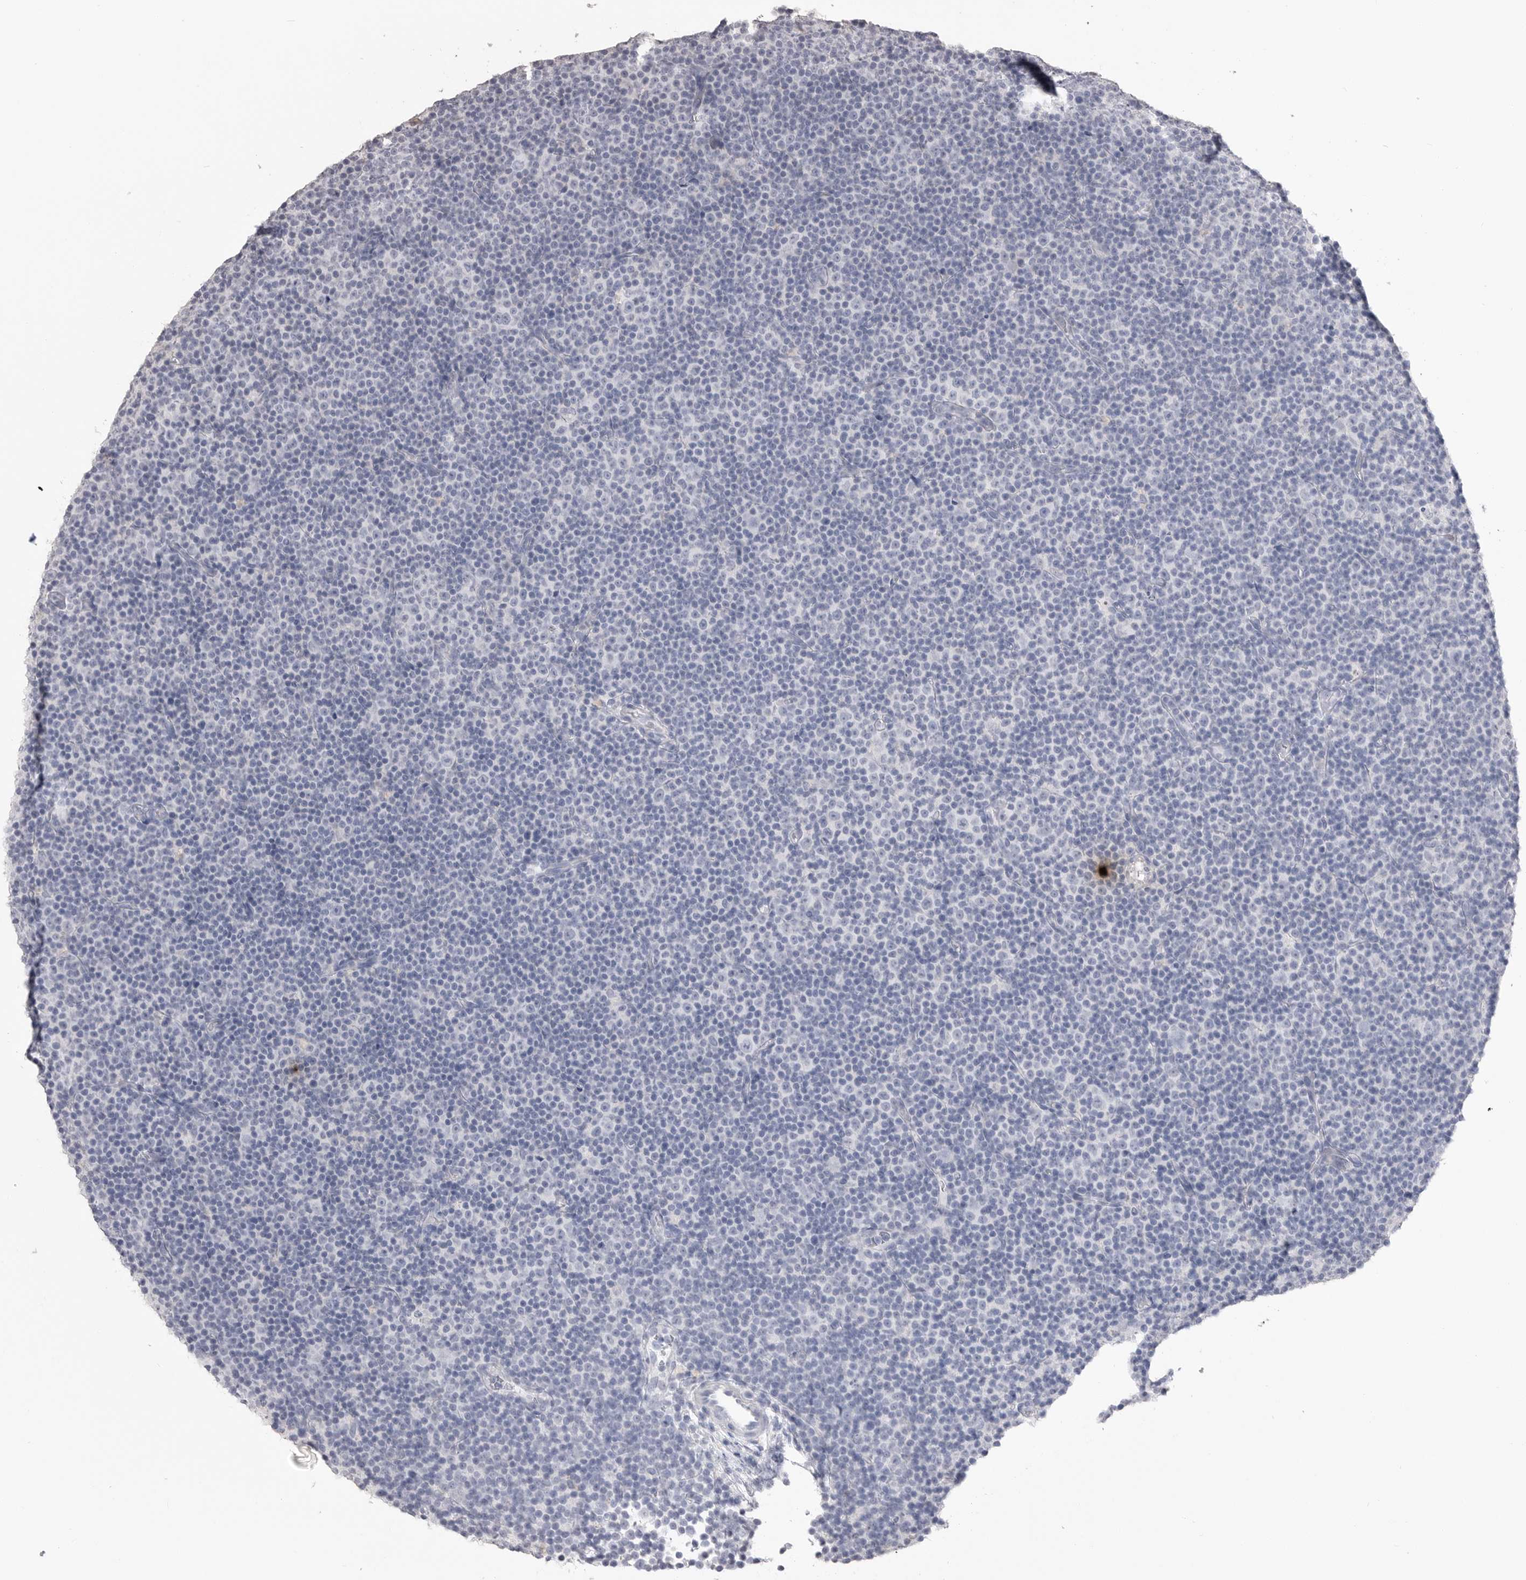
{"staining": {"intensity": "negative", "quantity": "none", "location": "none"}, "tissue": "lymphoma", "cell_type": "Tumor cells", "image_type": "cancer", "snomed": [{"axis": "morphology", "description": "Malignant lymphoma, non-Hodgkin's type, Low grade"}, {"axis": "topography", "description": "Lymph node"}], "caption": "Tumor cells are negative for brown protein staining in lymphoma. Nuclei are stained in blue.", "gene": "ICAM5", "patient": {"sex": "female", "age": 67}}